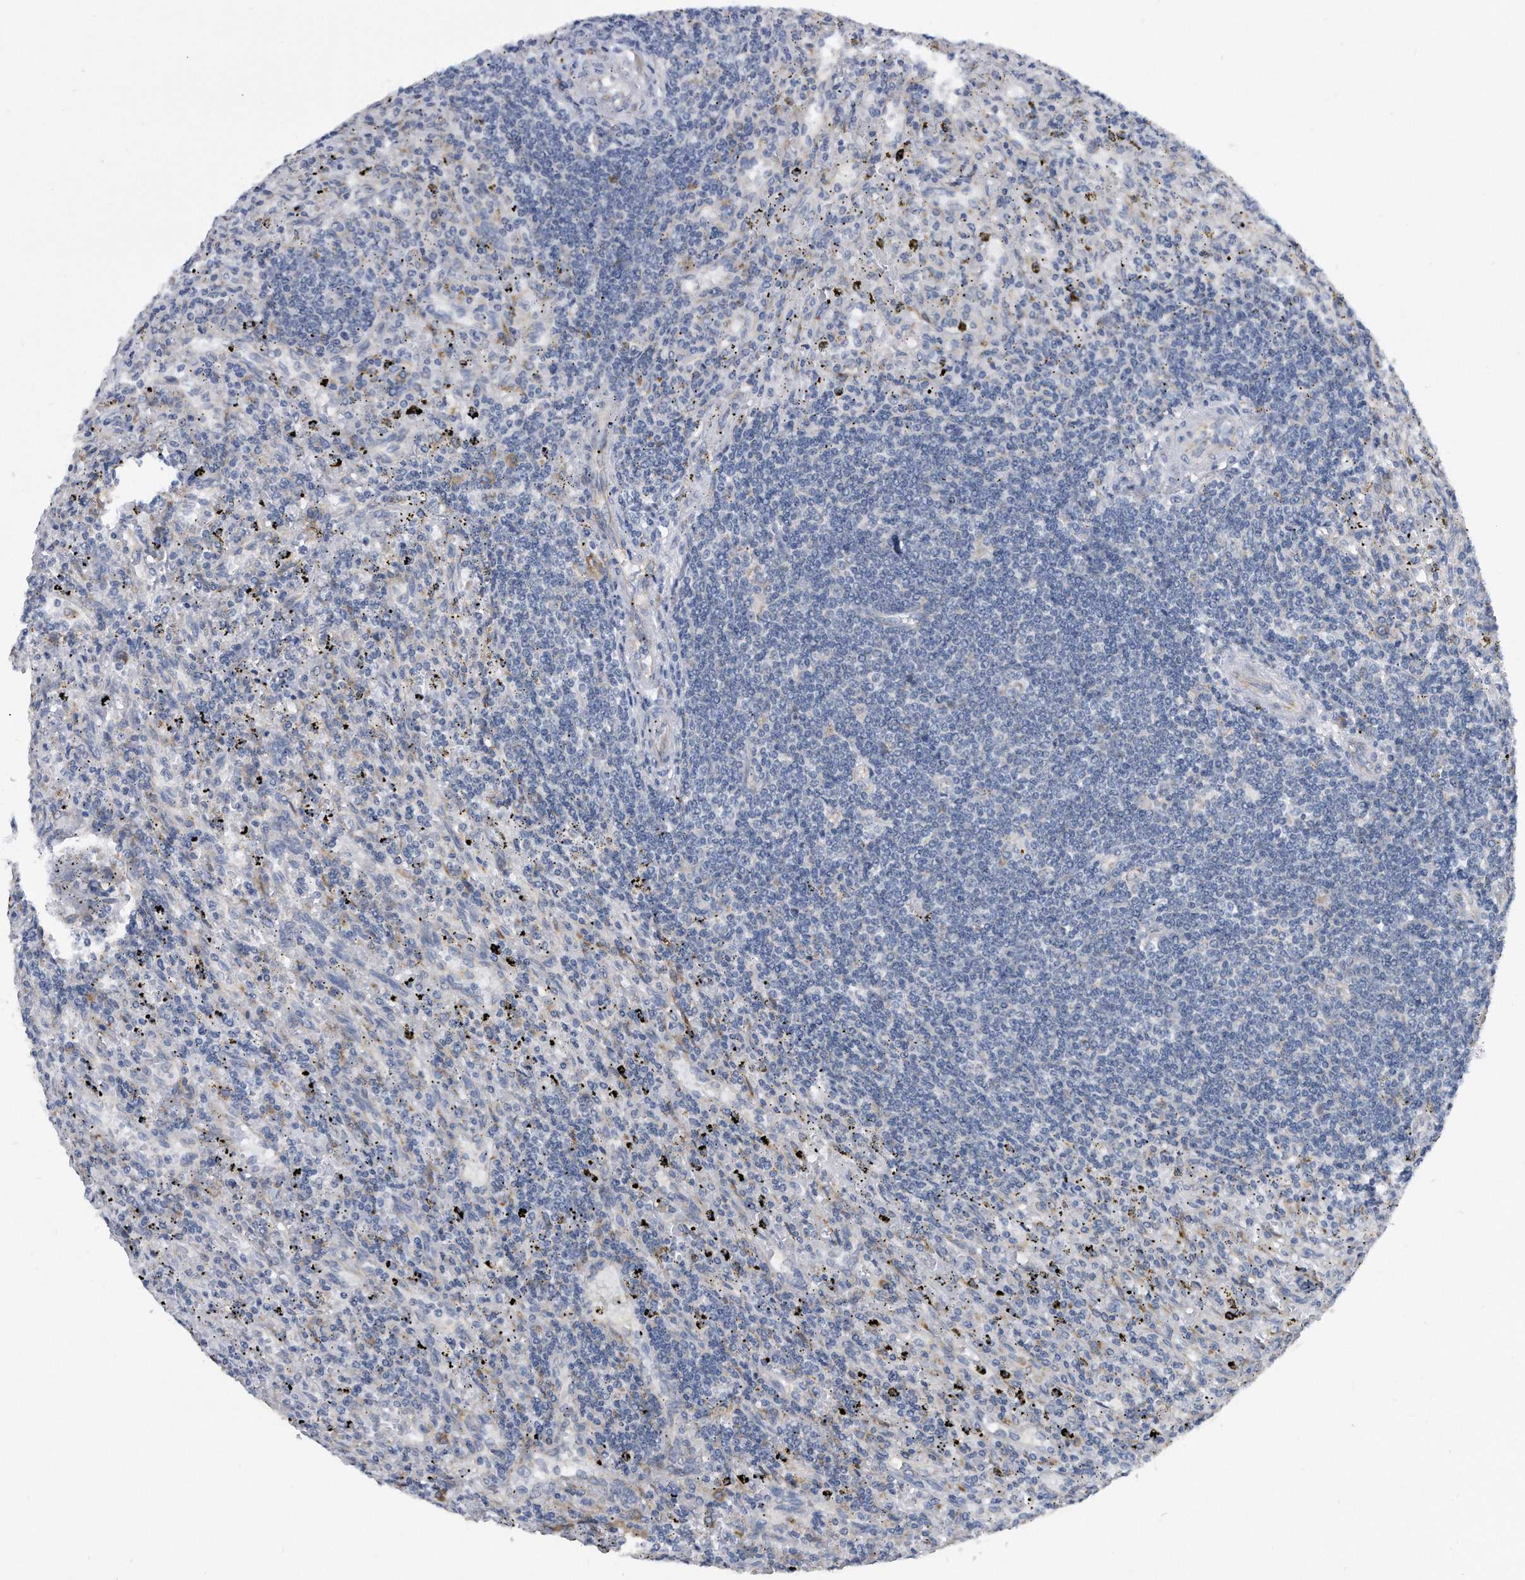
{"staining": {"intensity": "negative", "quantity": "none", "location": "none"}, "tissue": "lymphoma", "cell_type": "Tumor cells", "image_type": "cancer", "snomed": [{"axis": "morphology", "description": "Malignant lymphoma, non-Hodgkin's type, Low grade"}, {"axis": "topography", "description": "Spleen"}], "caption": "High magnification brightfield microscopy of lymphoma stained with DAB (3,3'-diaminobenzidine) (brown) and counterstained with hematoxylin (blue): tumor cells show no significant expression.", "gene": "CCDC47", "patient": {"sex": "male", "age": 76}}